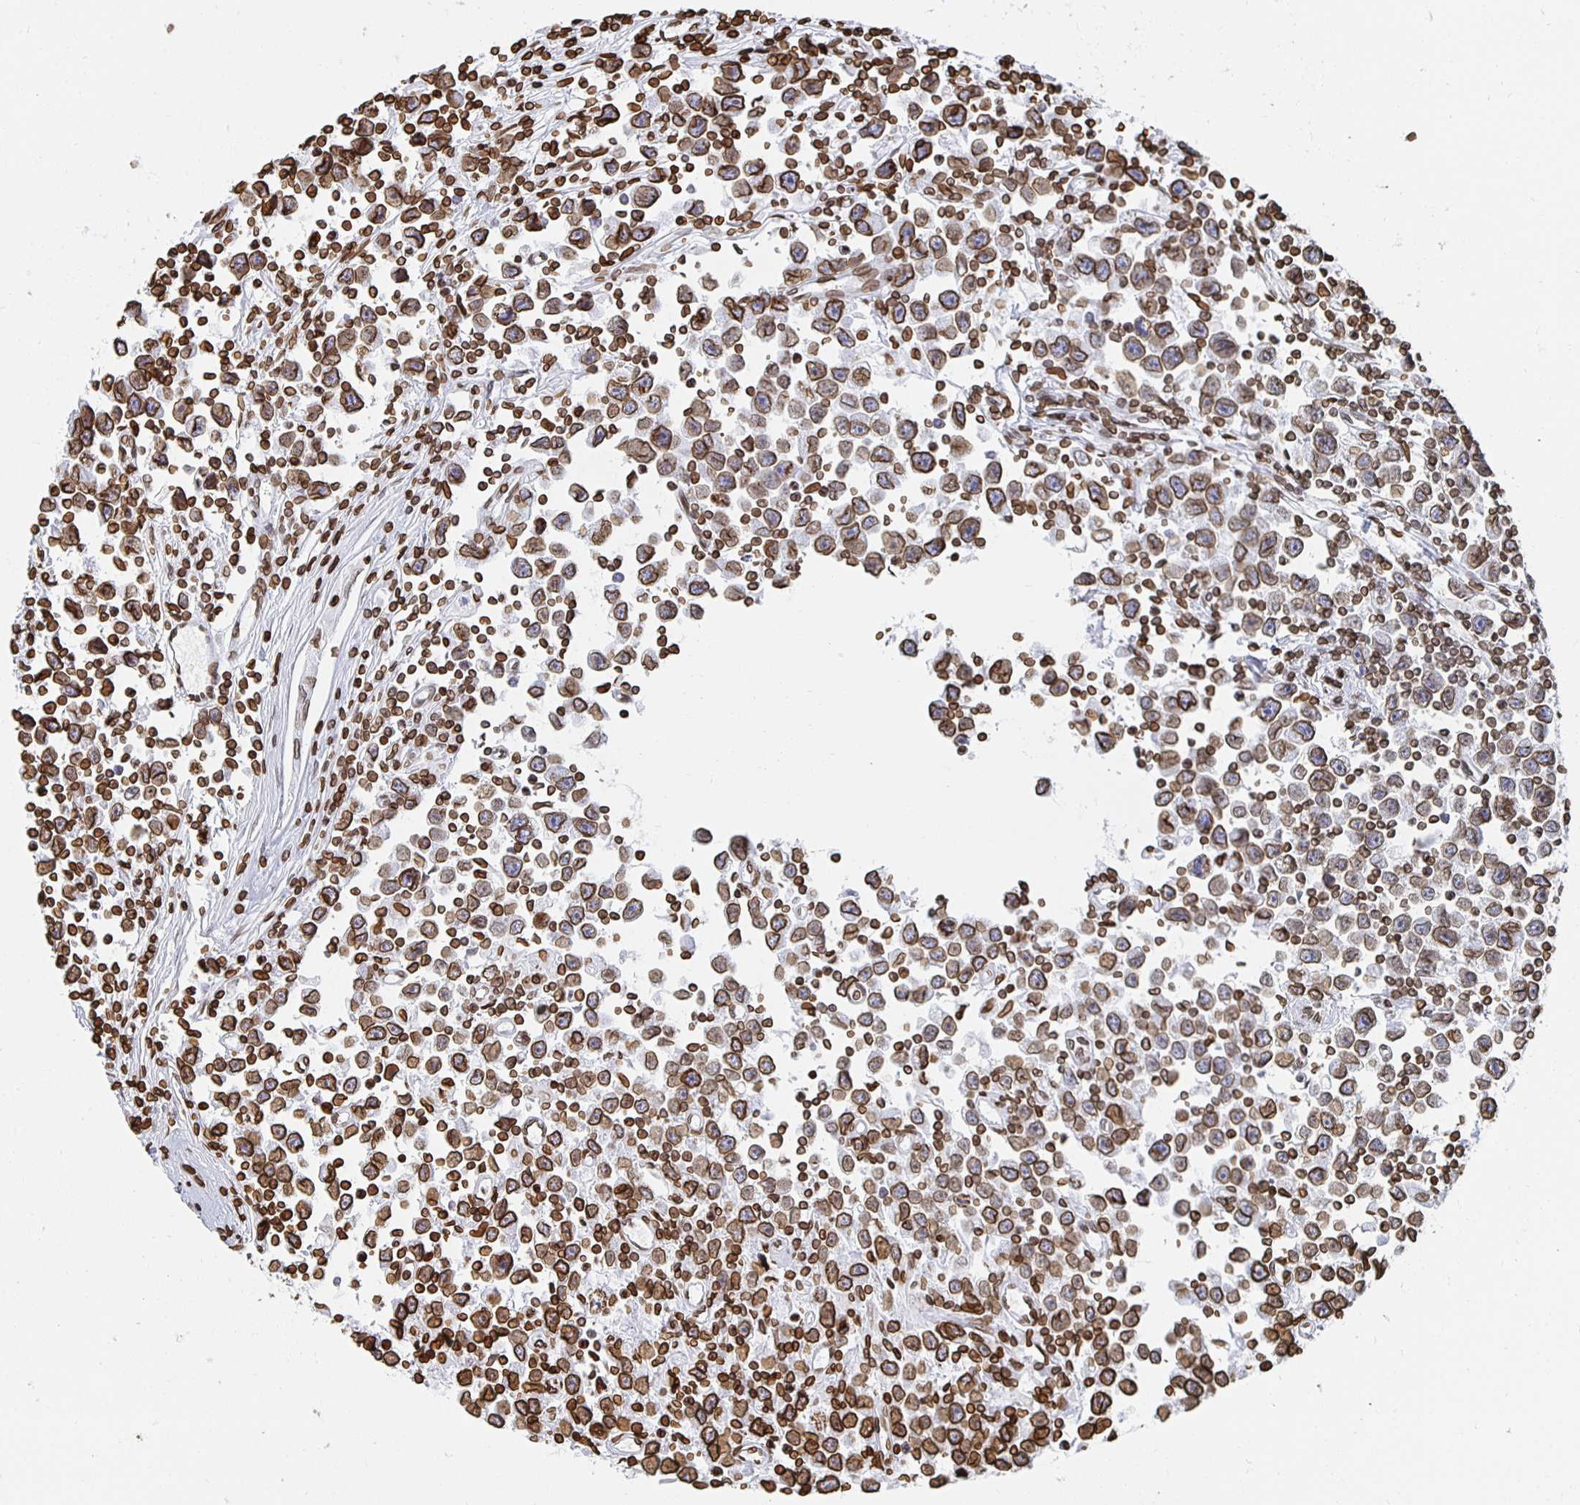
{"staining": {"intensity": "strong", "quantity": ">75%", "location": "cytoplasmic/membranous,nuclear"}, "tissue": "testis cancer", "cell_type": "Tumor cells", "image_type": "cancer", "snomed": [{"axis": "morphology", "description": "Seminoma, NOS"}, {"axis": "topography", "description": "Testis"}], "caption": "Seminoma (testis) was stained to show a protein in brown. There is high levels of strong cytoplasmic/membranous and nuclear expression in about >75% of tumor cells.", "gene": "LMNB1", "patient": {"sex": "male", "age": 31}}